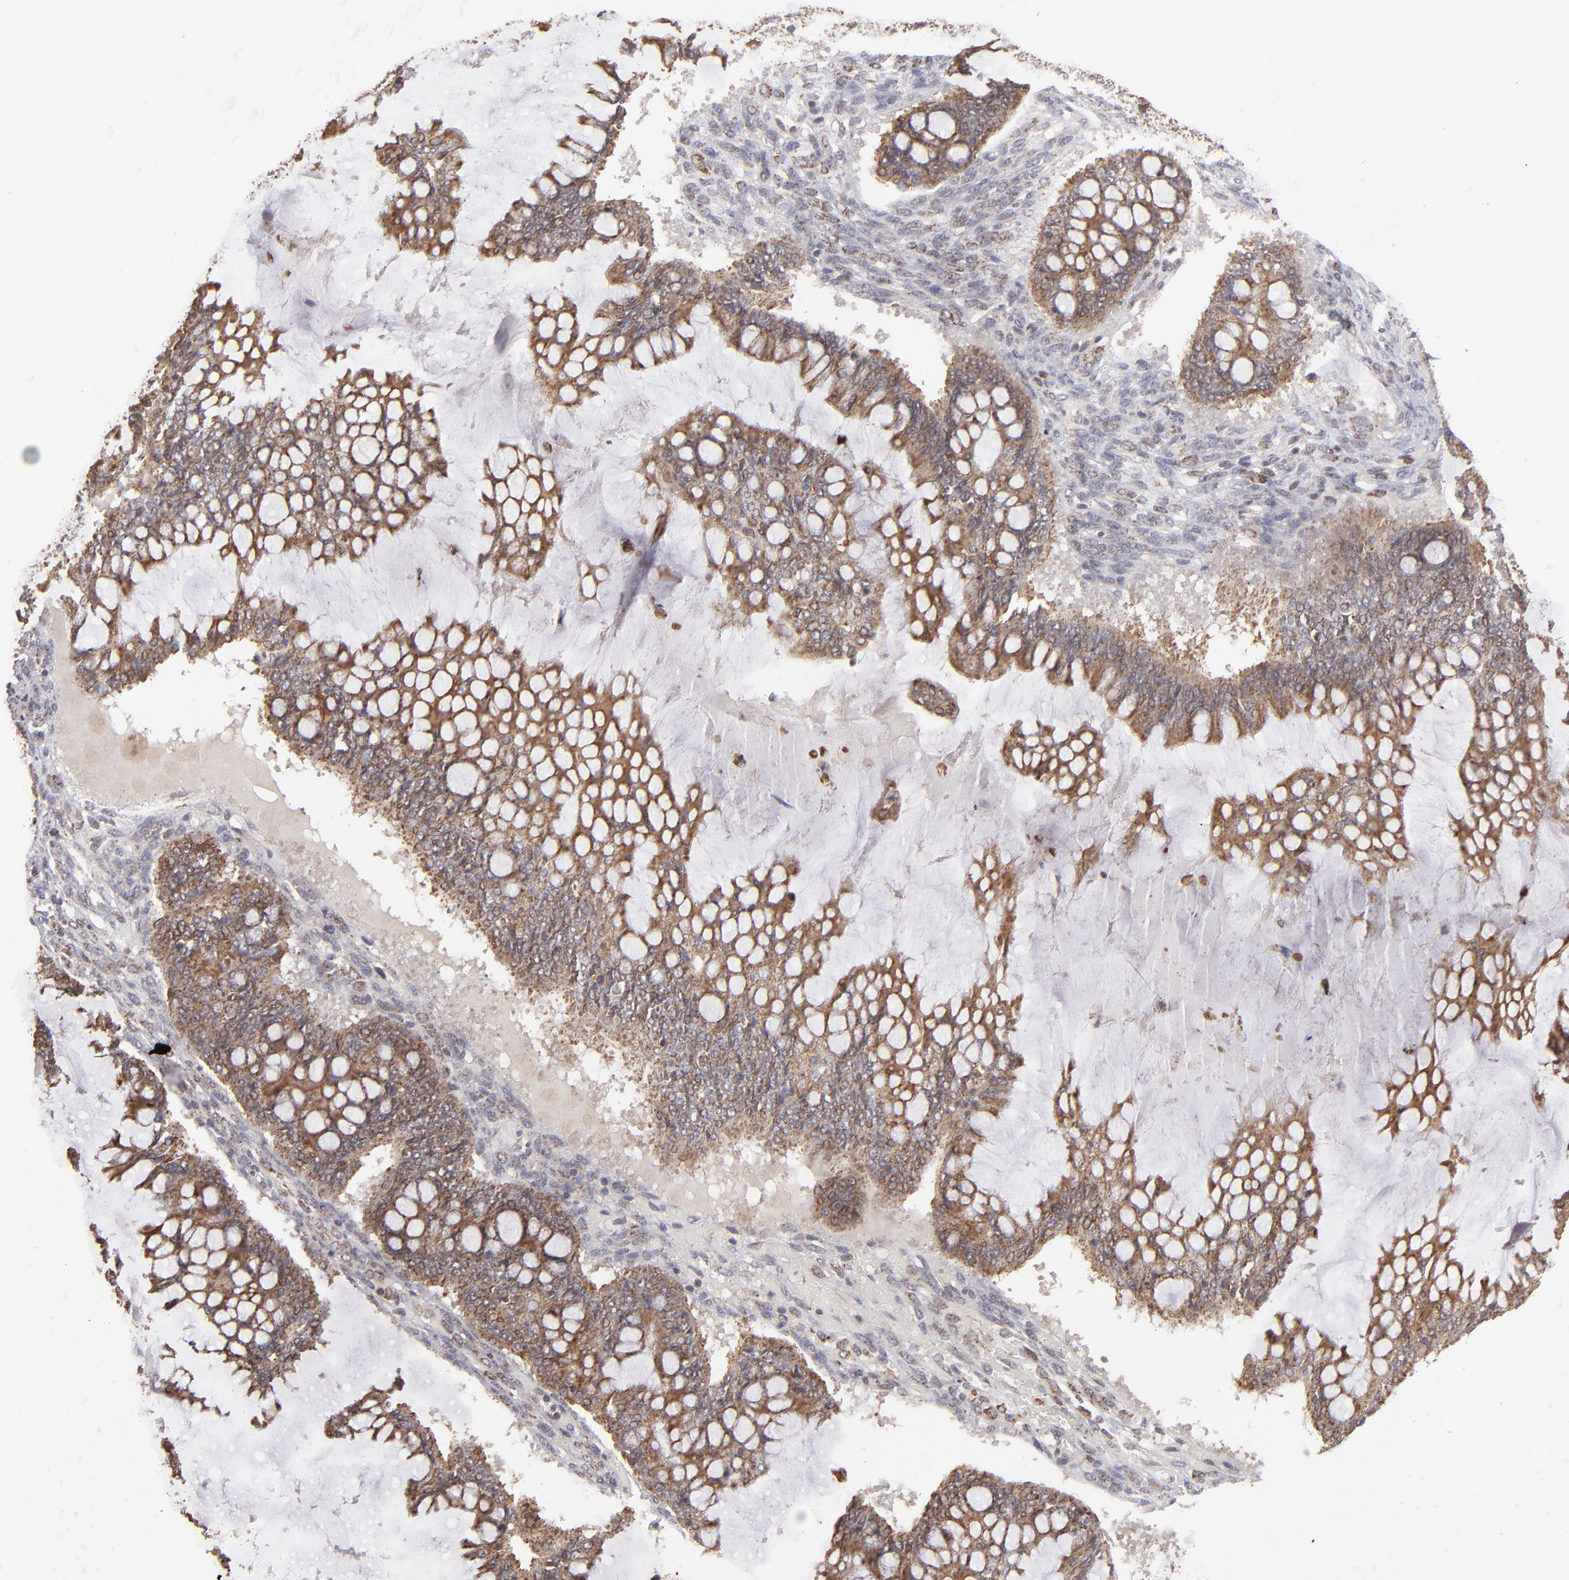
{"staining": {"intensity": "moderate", "quantity": ">75%", "location": "cytoplasmic/membranous"}, "tissue": "ovarian cancer", "cell_type": "Tumor cells", "image_type": "cancer", "snomed": [{"axis": "morphology", "description": "Cystadenocarcinoma, mucinous, NOS"}, {"axis": "topography", "description": "Ovary"}], "caption": "DAB immunohistochemical staining of ovarian mucinous cystadenocarcinoma shows moderate cytoplasmic/membranous protein expression in about >75% of tumor cells. Using DAB (brown) and hematoxylin (blue) stains, captured at high magnification using brightfield microscopy.", "gene": "SLC15A1", "patient": {"sex": "female", "age": 73}}